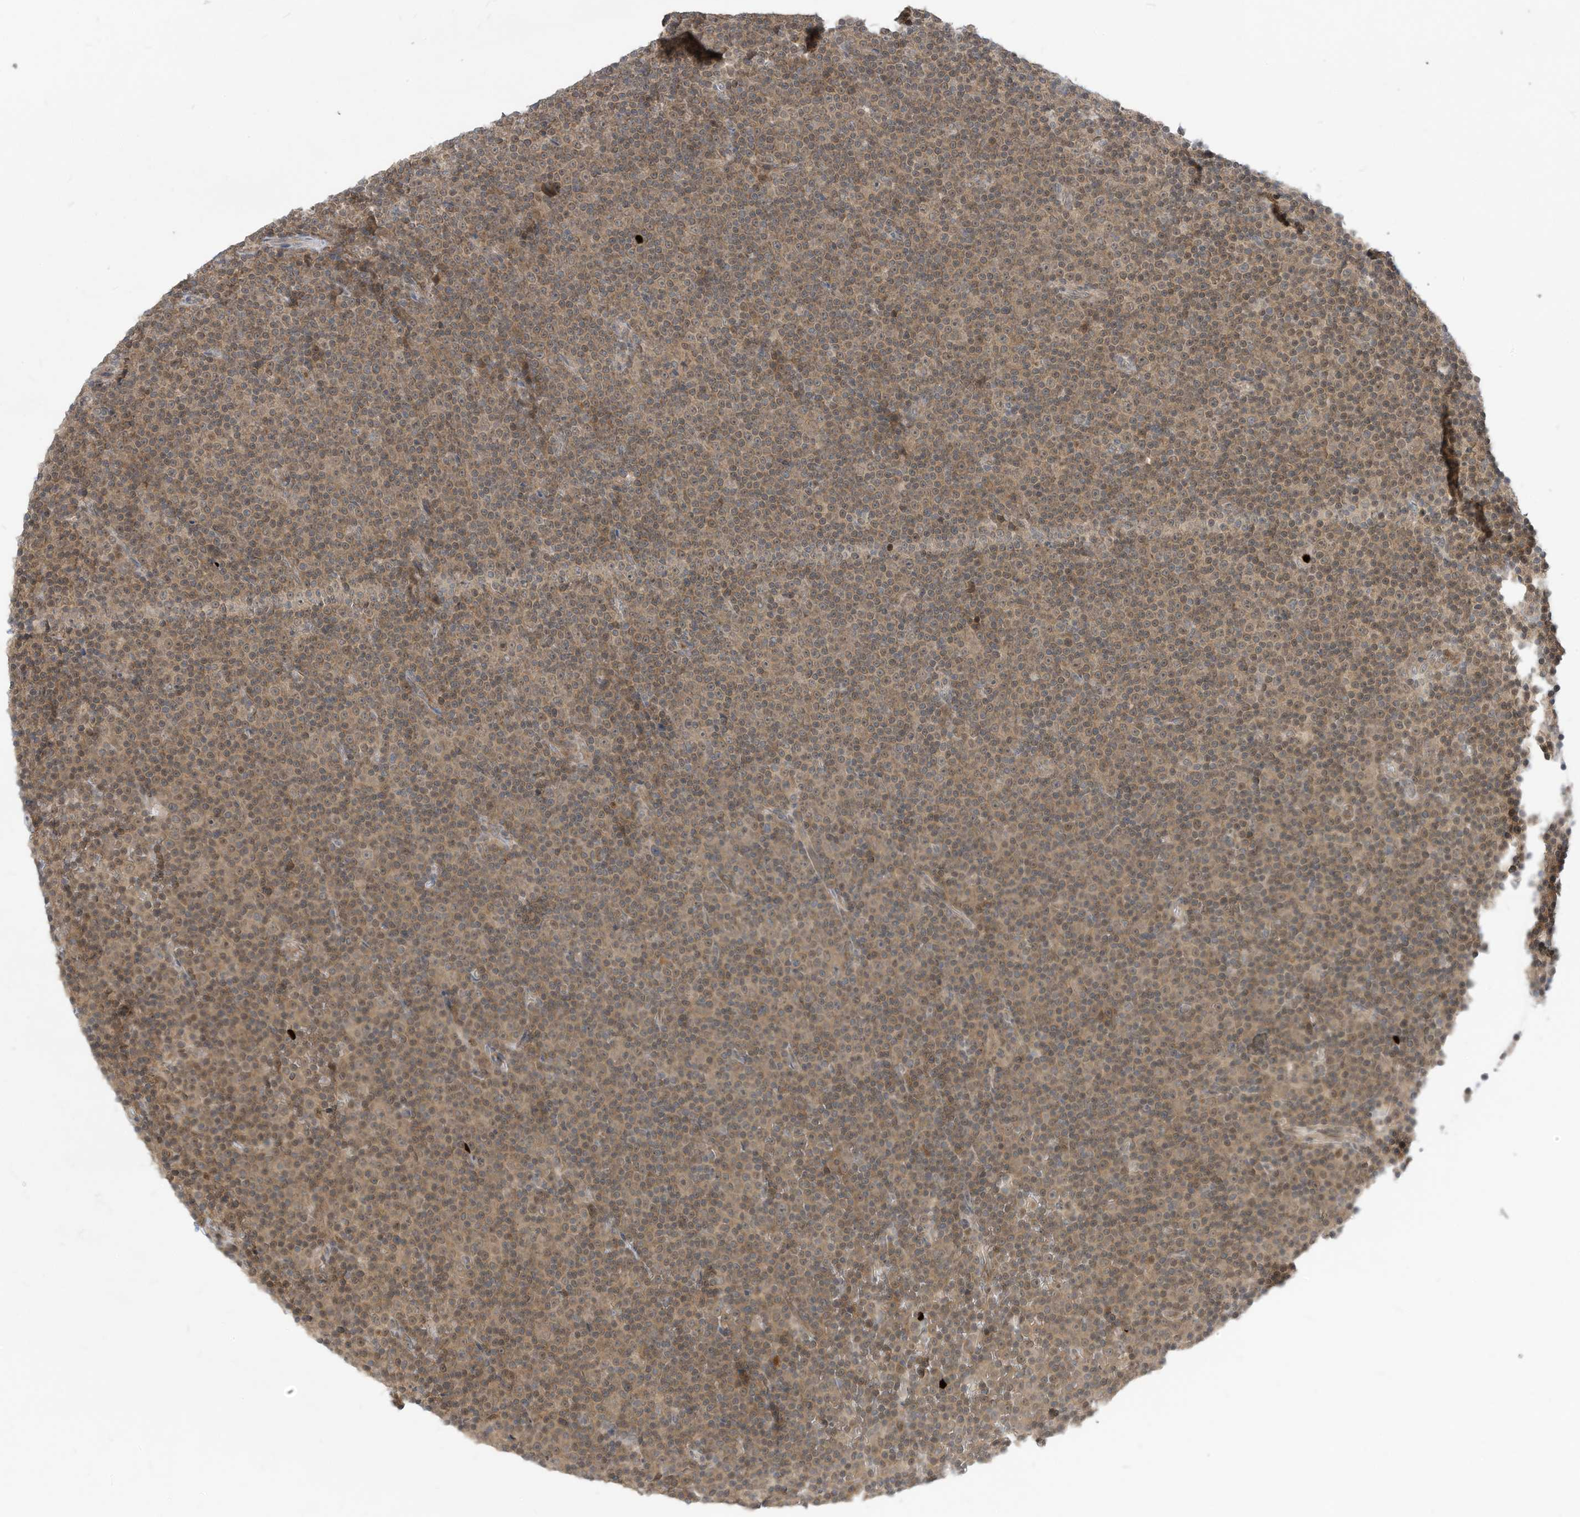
{"staining": {"intensity": "moderate", "quantity": "25%-75%", "location": "cytoplasmic/membranous"}, "tissue": "lymphoma", "cell_type": "Tumor cells", "image_type": "cancer", "snomed": [{"axis": "morphology", "description": "Malignant lymphoma, non-Hodgkin's type, Low grade"}, {"axis": "topography", "description": "Lymph node"}], "caption": "Immunohistochemical staining of lymphoma exhibits medium levels of moderate cytoplasmic/membranous protein expression in approximately 25%-75% of tumor cells.", "gene": "CNKSR1", "patient": {"sex": "female", "age": 67}}